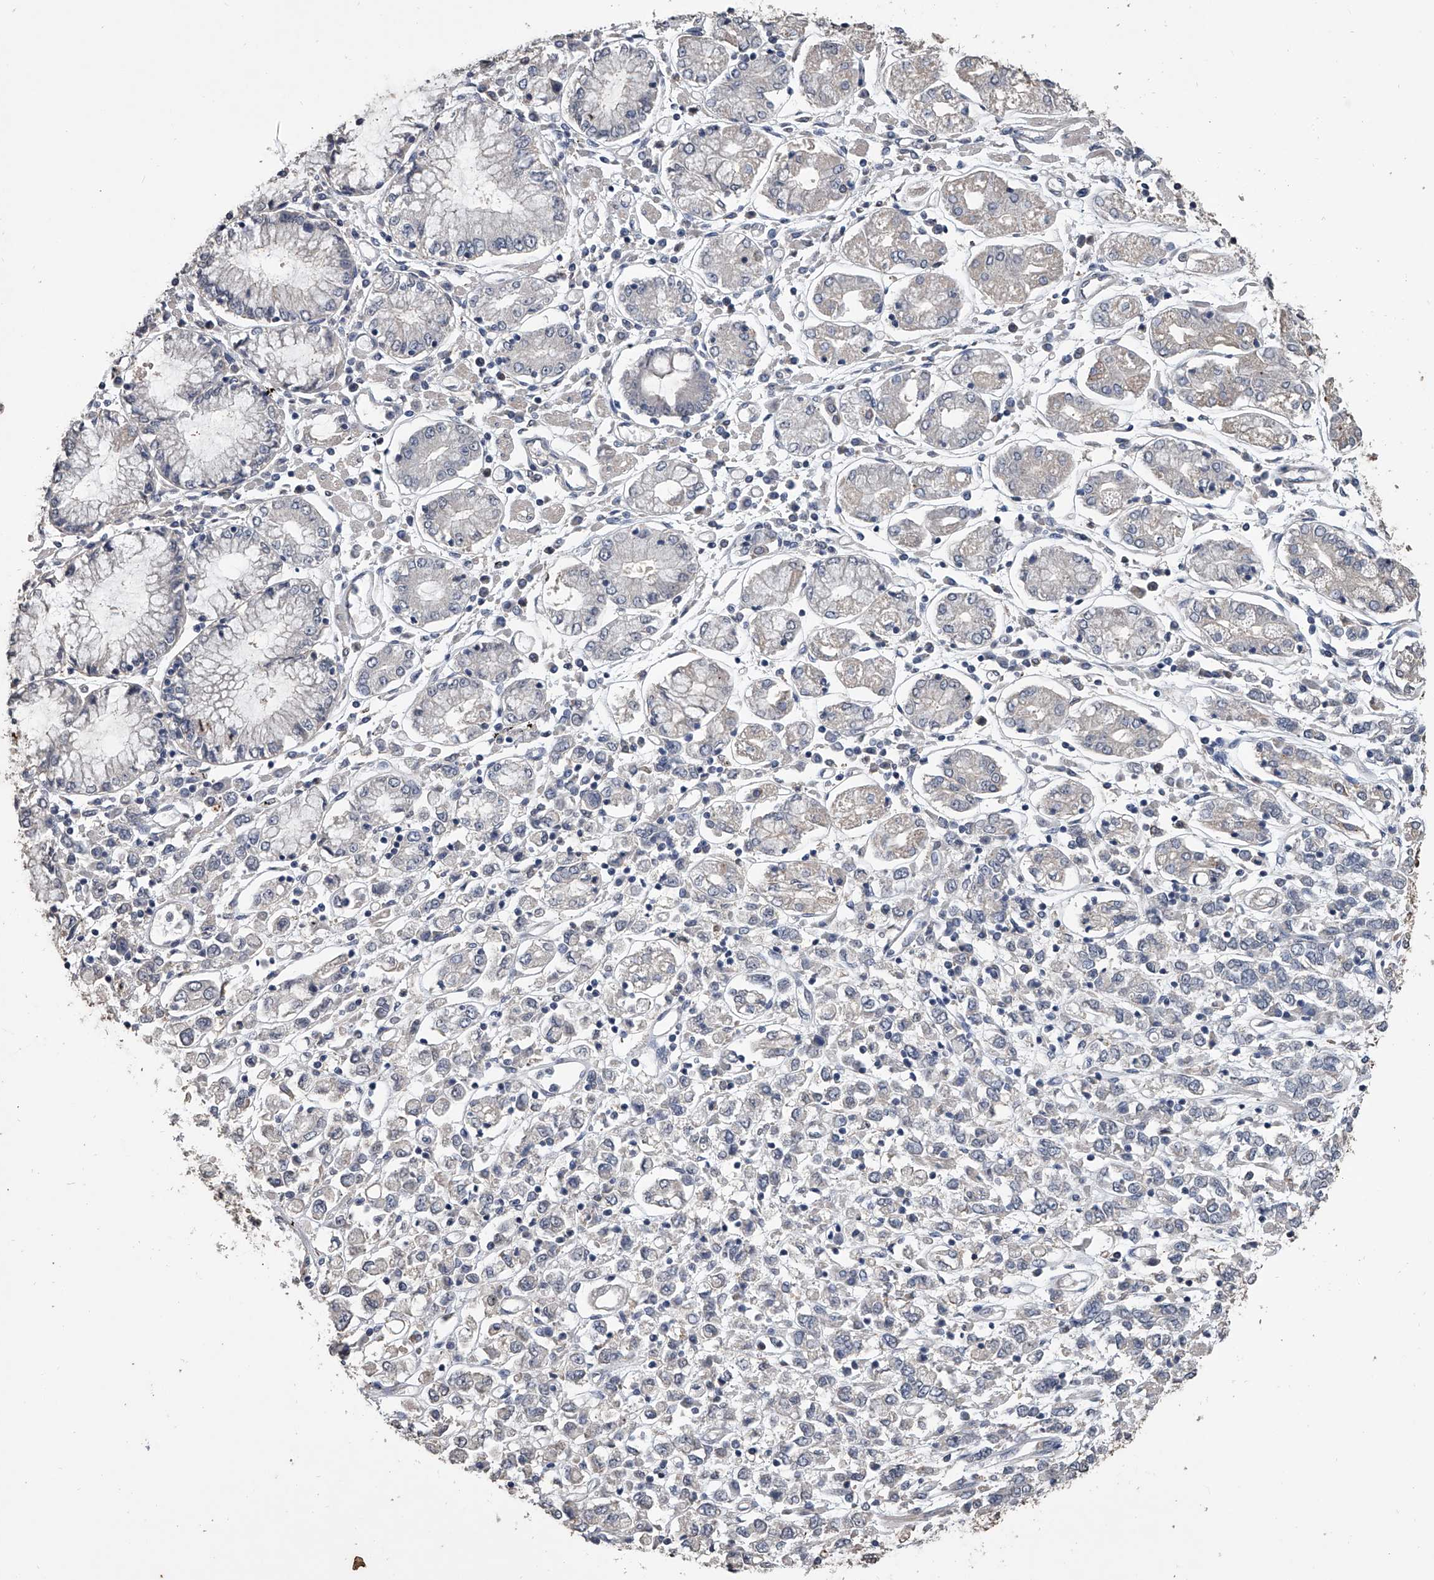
{"staining": {"intensity": "negative", "quantity": "none", "location": "none"}, "tissue": "stomach cancer", "cell_type": "Tumor cells", "image_type": "cancer", "snomed": [{"axis": "morphology", "description": "Adenocarcinoma, NOS"}, {"axis": "topography", "description": "Stomach"}], "caption": "Immunohistochemistry (IHC) histopathology image of neoplastic tissue: stomach adenocarcinoma stained with DAB (3,3'-diaminobenzidine) shows no significant protein expression in tumor cells. (DAB (3,3'-diaminobenzidine) immunohistochemistry visualized using brightfield microscopy, high magnification).", "gene": "DOCK9", "patient": {"sex": "female", "age": 76}}